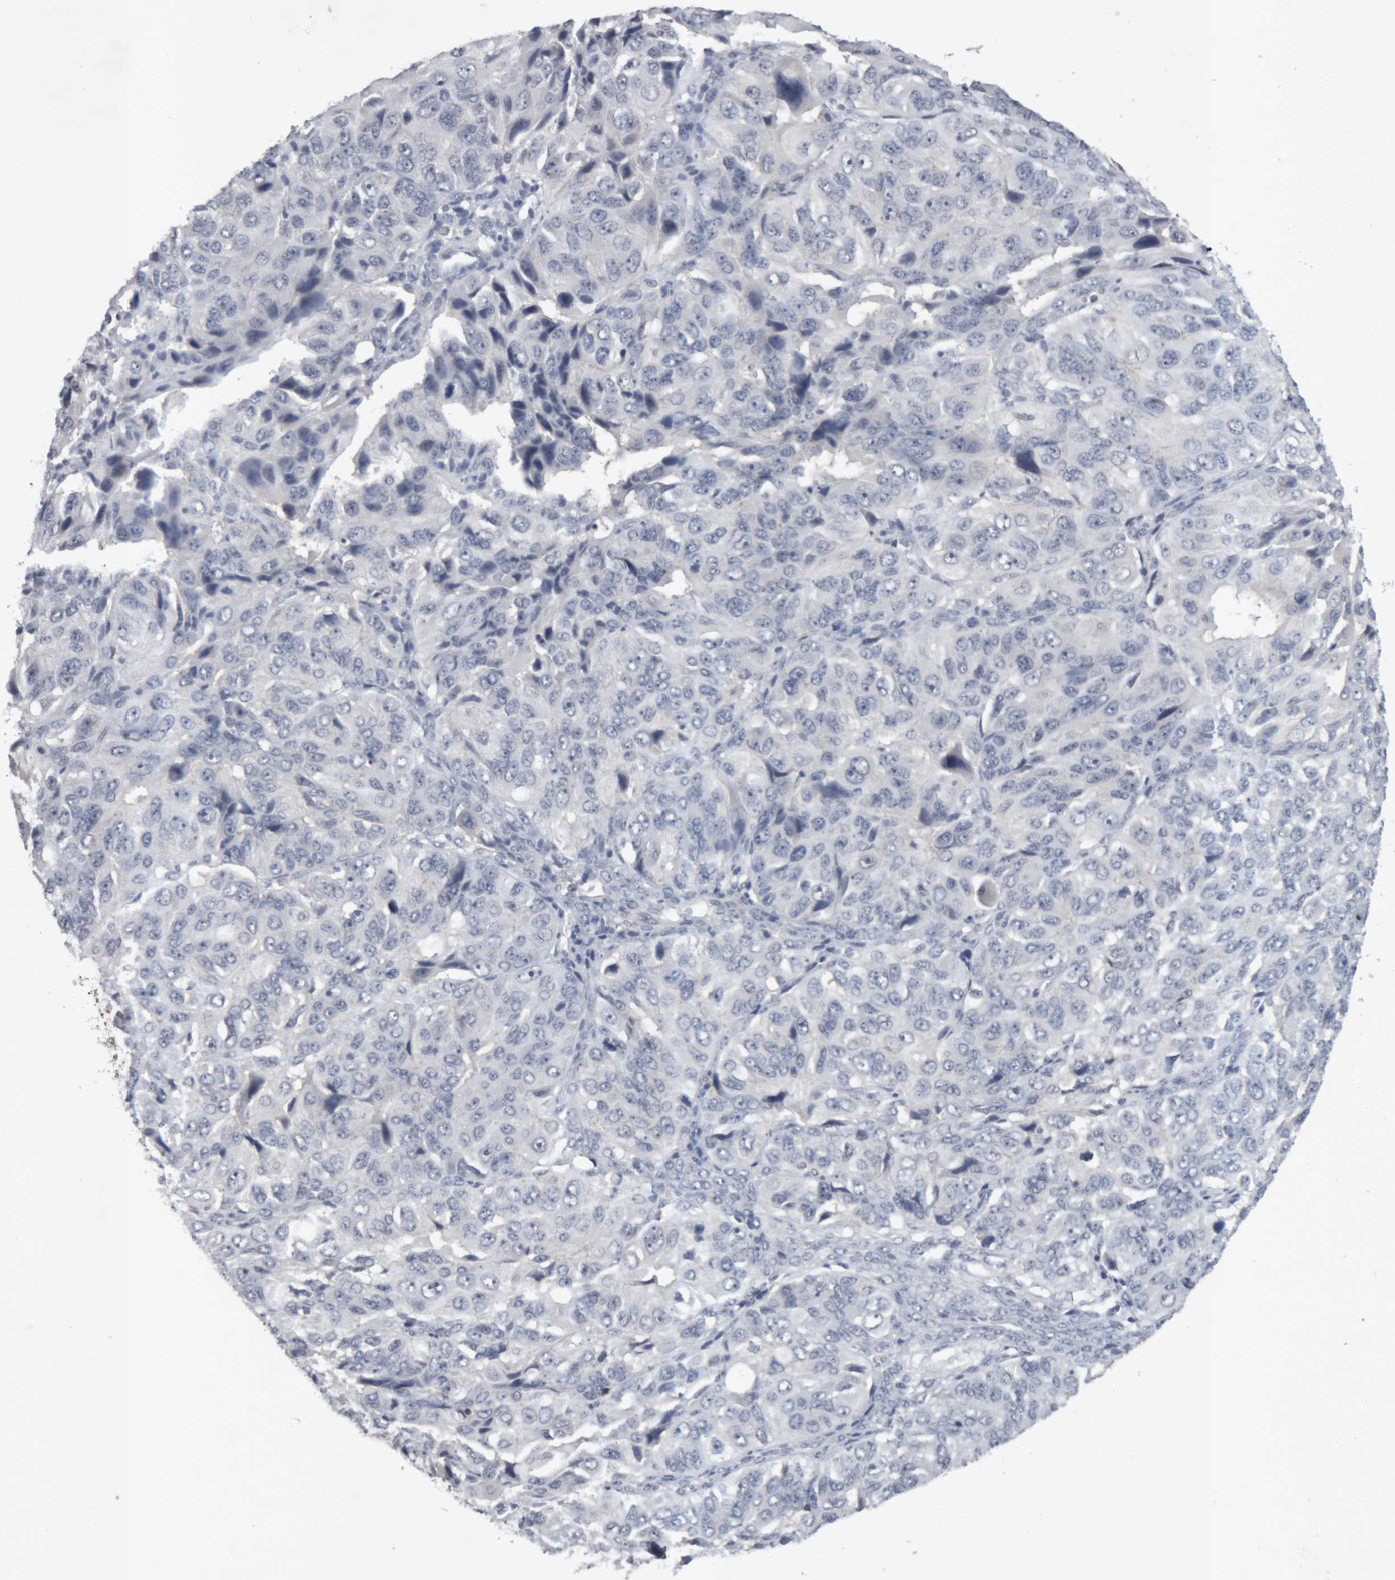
{"staining": {"intensity": "negative", "quantity": "none", "location": "none"}, "tissue": "ovarian cancer", "cell_type": "Tumor cells", "image_type": "cancer", "snomed": [{"axis": "morphology", "description": "Carcinoma, endometroid"}, {"axis": "topography", "description": "Ovary"}], "caption": "Tumor cells are negative for protein expression in human ovarian cancer.", "gene": "NFATC2", "patient": {"sex": "female", "age": 51}}